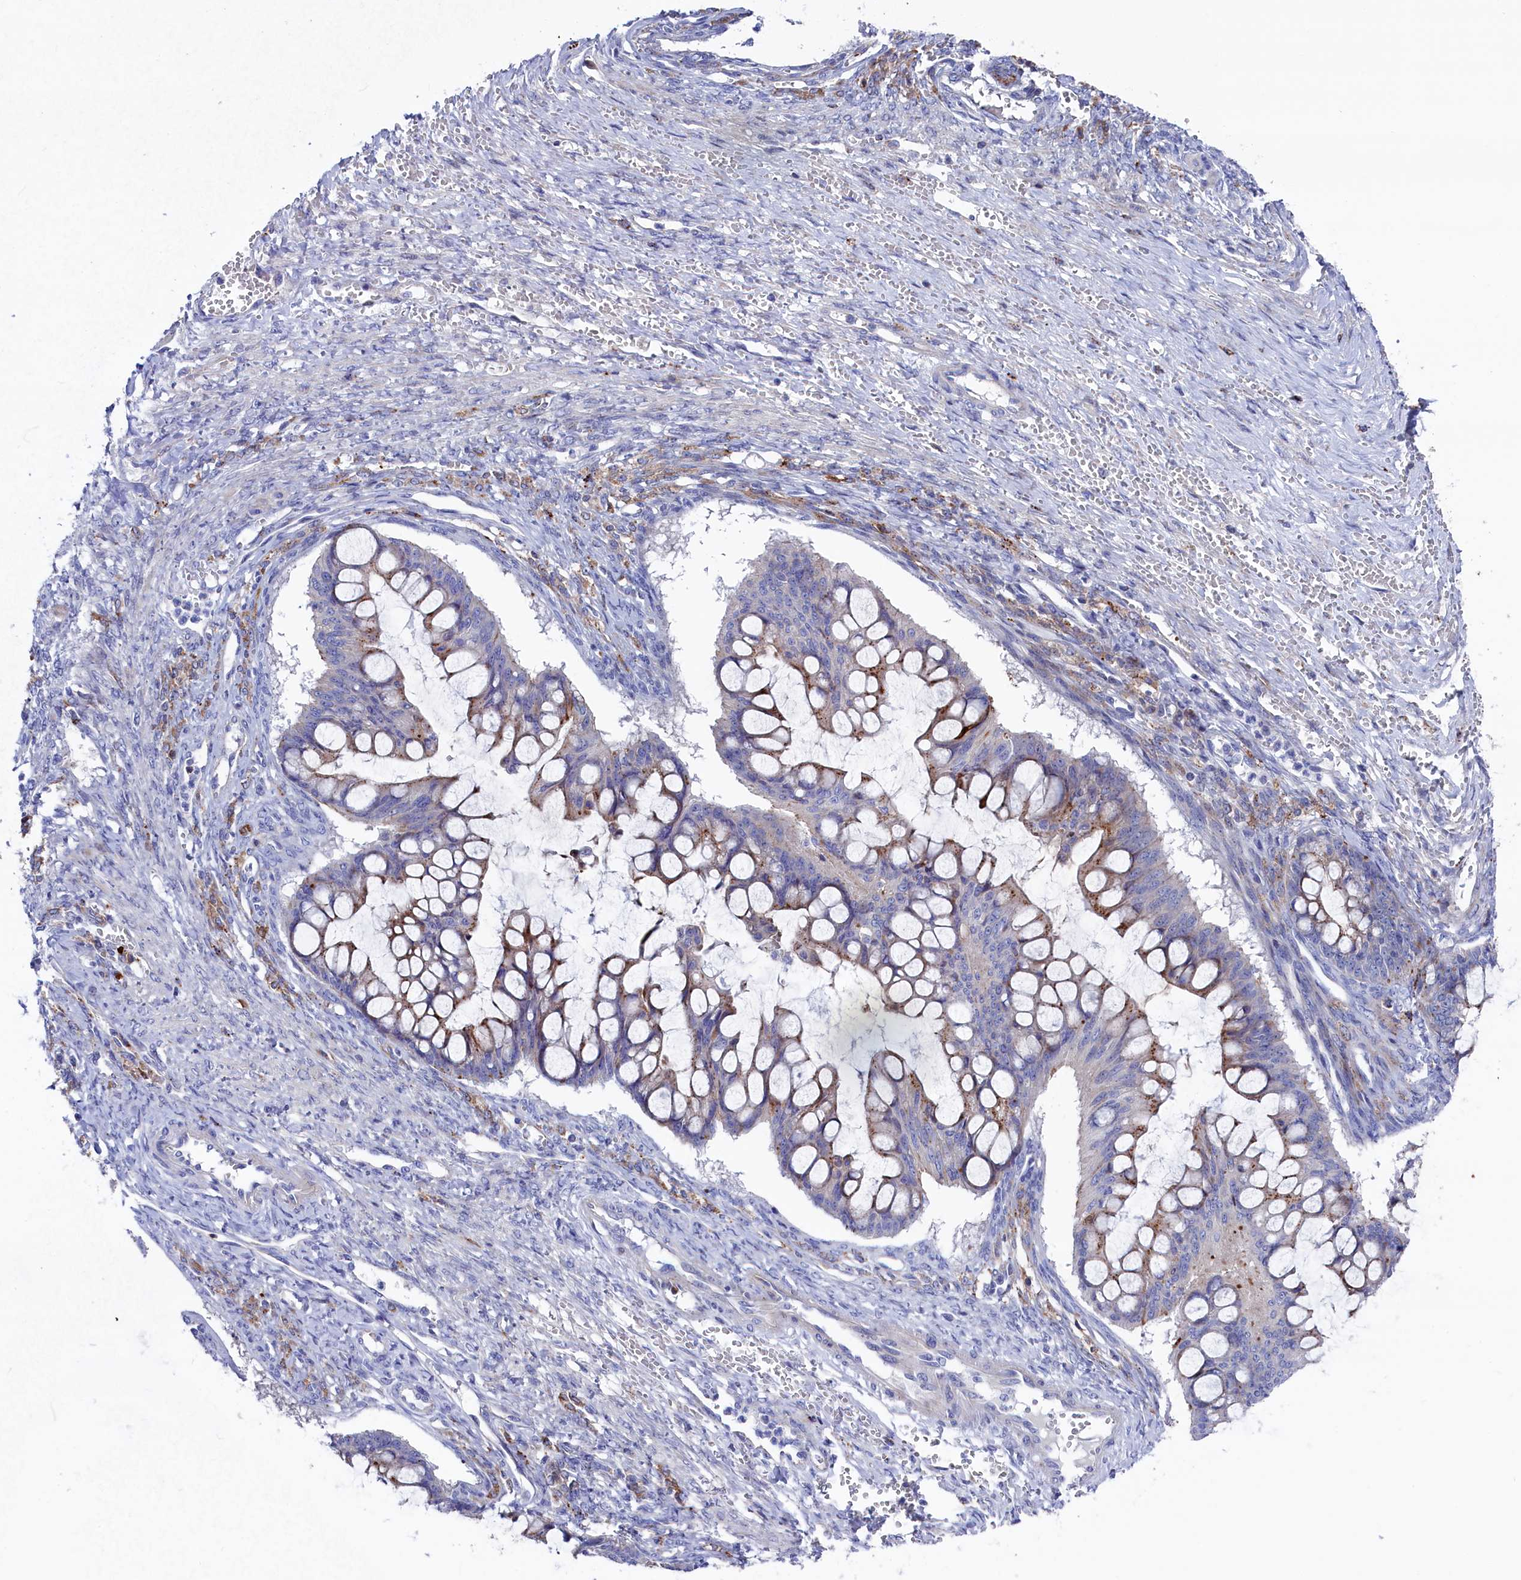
{"staining": {"intensity": "moderate", "quantity": "<25%", "location": "cytoplasmic/membranous"}, "tissue": "ovarian cancer", "cell_type": "Tumor cells", "image_type": "cancer", "snomed": [{"axis": "morphology", "description": "Cystadenocarcinoma, mucinous, NOS"}, {"axis": "topography", "description": "Ovary"}], "caption": "The micrograph reveals a brown stain indicating the presence of a protein in the cytoplasmic/membranous of tumor cells in ovarian mucinous cystadenocarcinoma.", "gene": "NUDT7", "patient": {"sex": "female", "age": 73}}